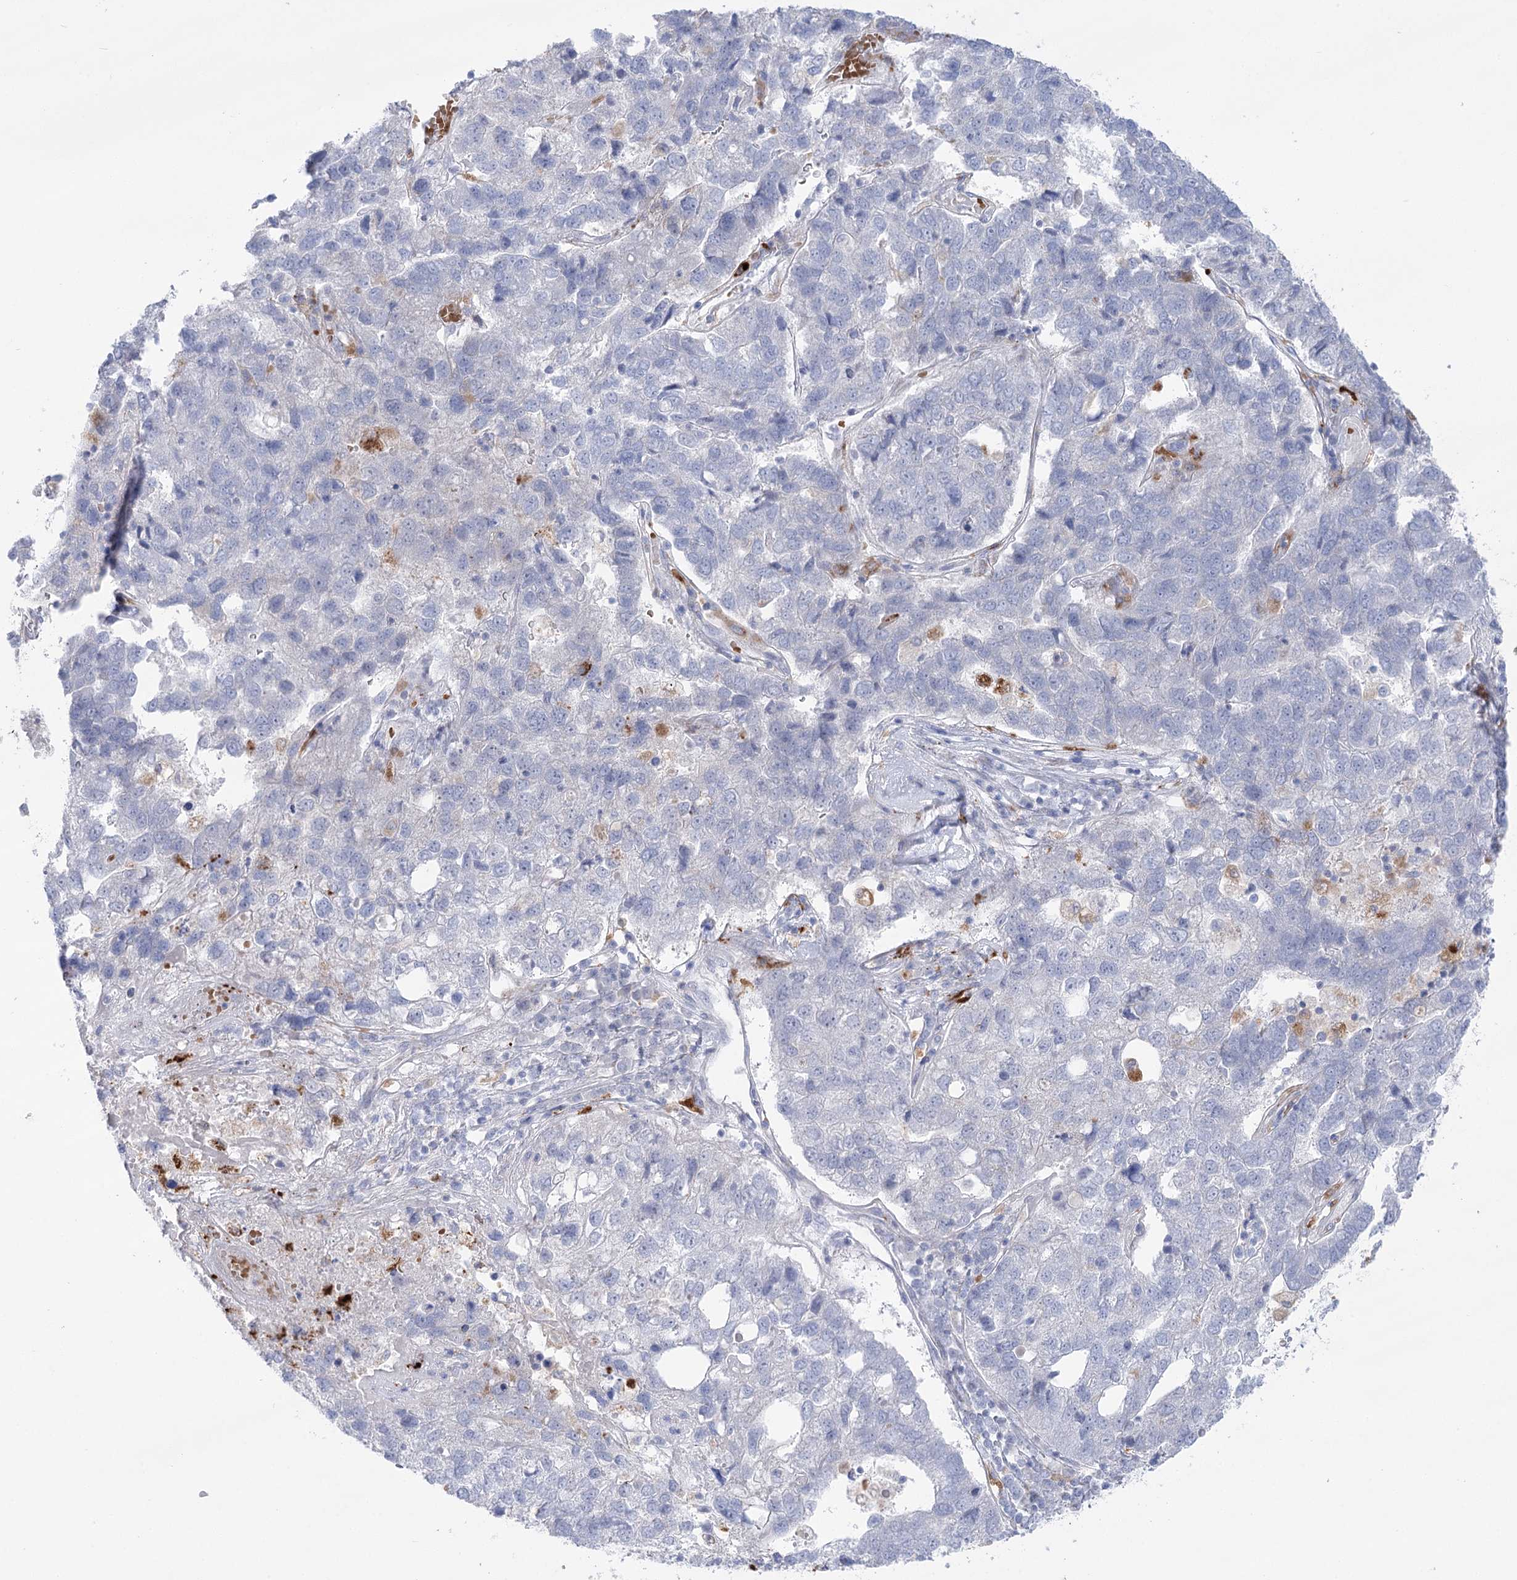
{"staining": {"intensity": "negative", "quantity": "none", "location": "none"}, "tissue": "pancreatic cancer", "cell_type": "Tumor cells", "image_type": "cancer", "snomed": [{"axis": "morphology", "description": "Adenocarcinoma, NOS"}, {"axis": "topography", "description": "Pancreas"}], "caption": "Tumor cells are negative for brown protein staining in pancreatic cancer (adenocarcinoma).", "gene": "SIAE", "patient": {"sex": "female", "age": 61}}